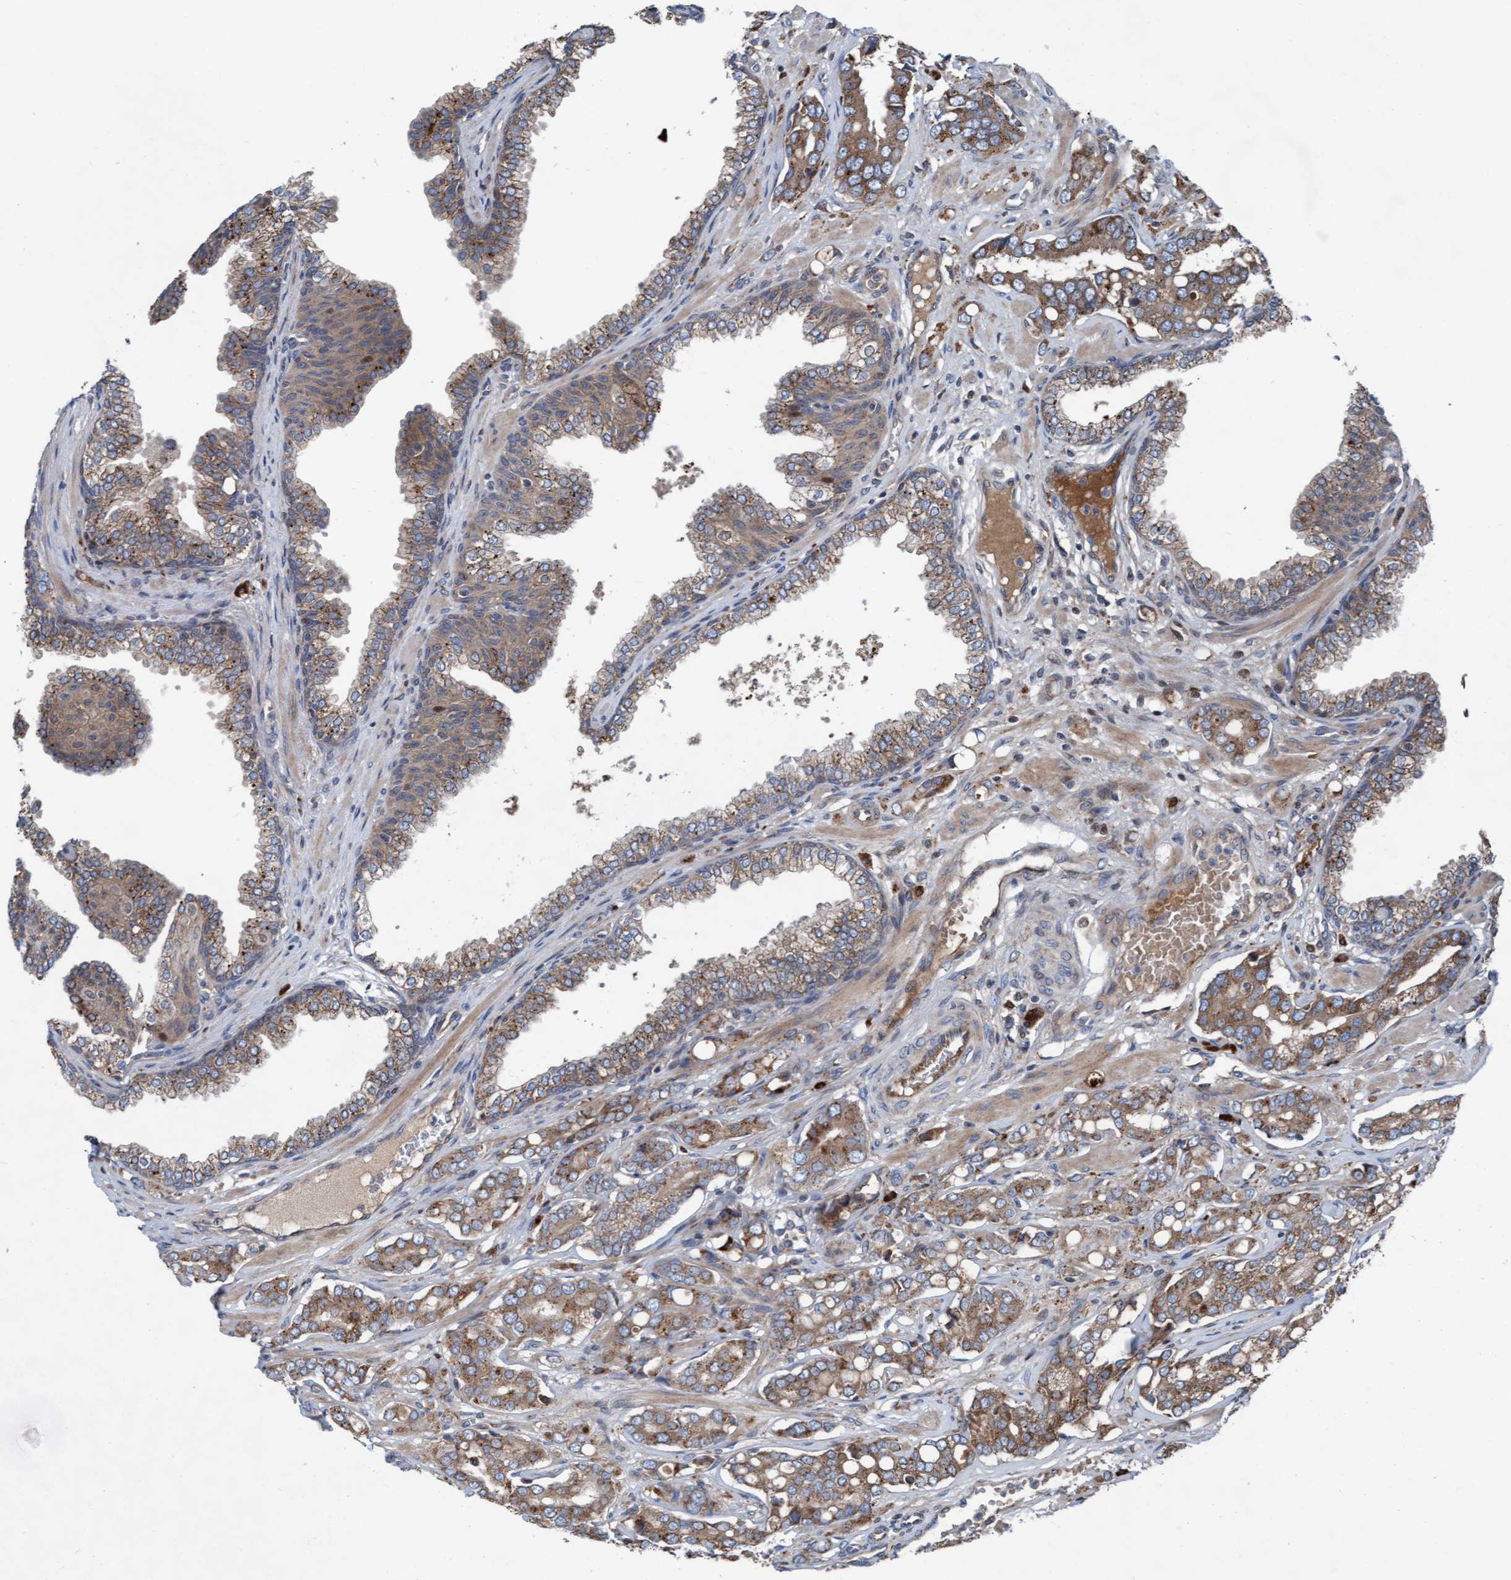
{"staining": {"intensity": "moderate", "quantity": ">75%", "location": "cytoplasmic/membranous"}, "tissue": "prostate cancer", "cell_type": "Tumor cells", "image_type": "cancer", "snomed": [{"axis": "morphology", "description": "Adenocarcinoma, High grade"}, {"axis": "topography", "description": "Prostate"}], "caption": "Prostate cancer (high-grade adenocarcinoma) stained for a protein (brown) displays moderate cytoplasmic/membranous positive staining in approximately >75% of tumor cells.", "gene": "KLHL26", "patient": {"sex": "male", "age": 52}}